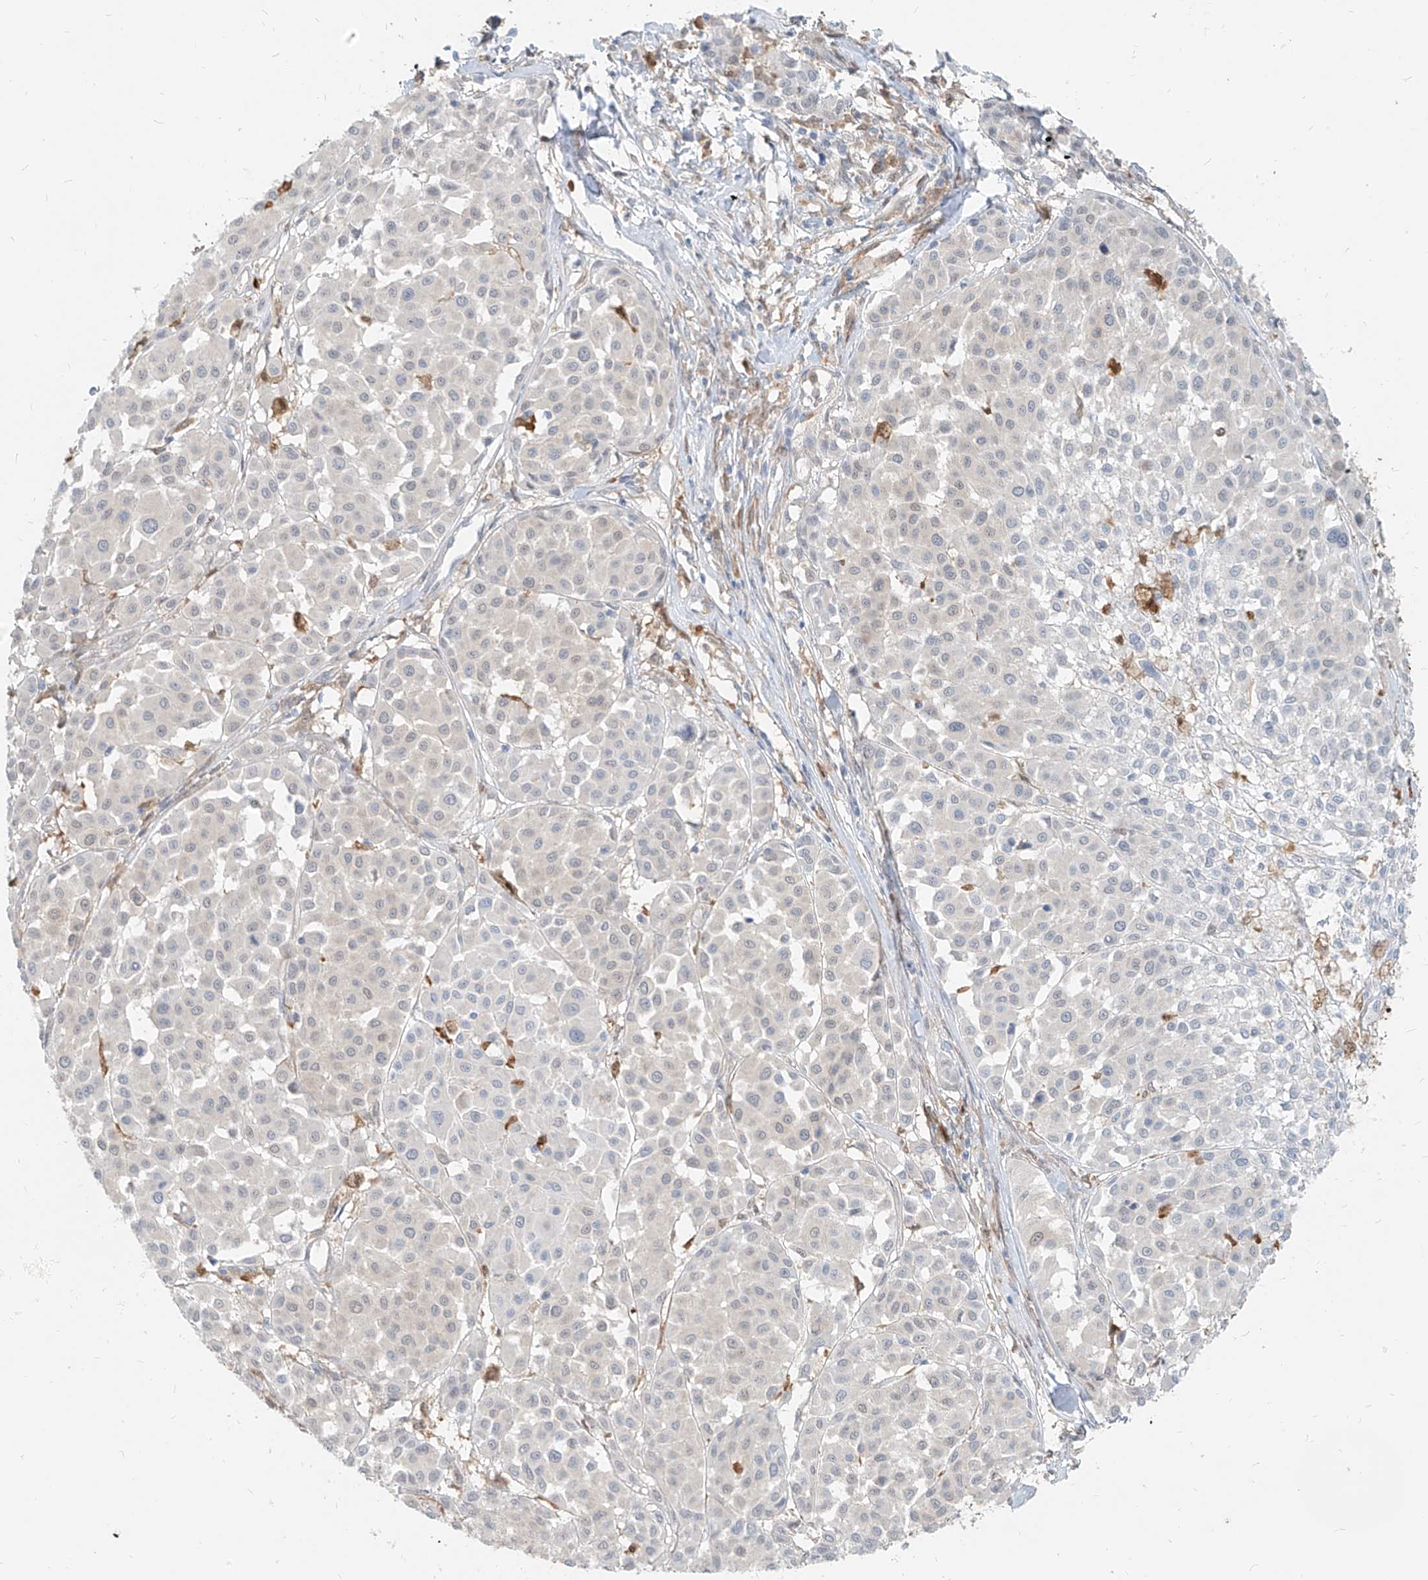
{"staining": {"intensity": "negative", "quantity": "none", "location": "none"}, "tissue": "melanoma", "cell_type": "Tumor cells", "image_type": "cancer", "snomed": [{"axis": "morphology", "description": "Malignant melanoma, Metastatic site"}, {"axis": "topography", "description": "Soft tissue"}], "caption": "Immunohistochemistry (IHC) histopathology image of neoplastic tissue: human melanoma stained with DAB displays no significant protein positivity in tumor cells.", "gene": "PGD", "patient": {"sex": "male", "age": 41}}